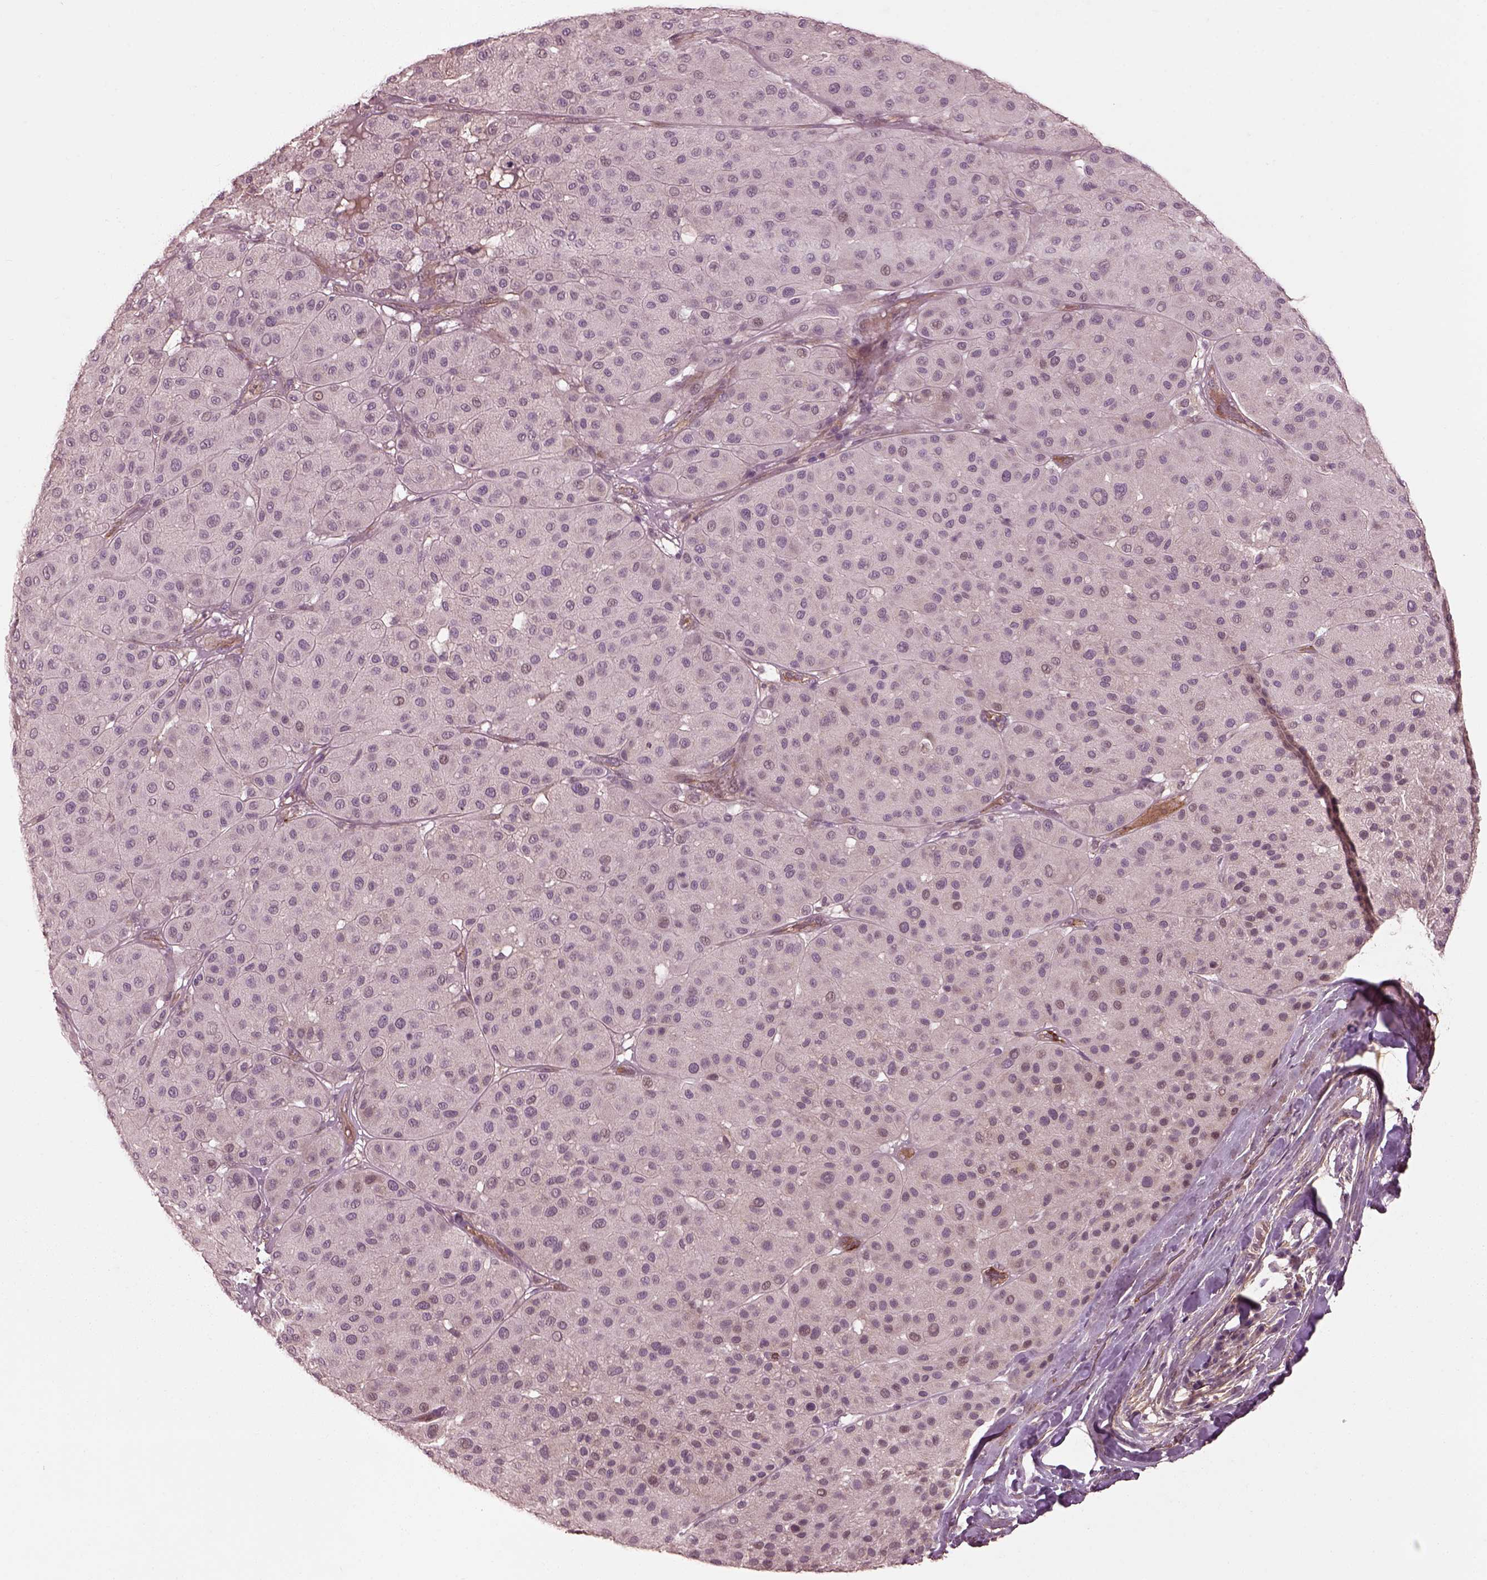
{"staining": {"intensity": "negative", "quantity": "none", "location": "none"}, "tissue": "melanoma", "cell_type": "Tumor cells", "image_type": "cancer", "snomed": [{"axis": "morphology", "description": "Malignant melanoma, Metastatic site"}, {"axis": "topography", "description": "Smooth muscle"}], "caption": "Malignant melanoma (metastatic site) was stained to show a protein in brown. There is no significant positivity in tumor cells.", "gene": "EFEMP1", "patient": {"sex": "male", "age": 41}}